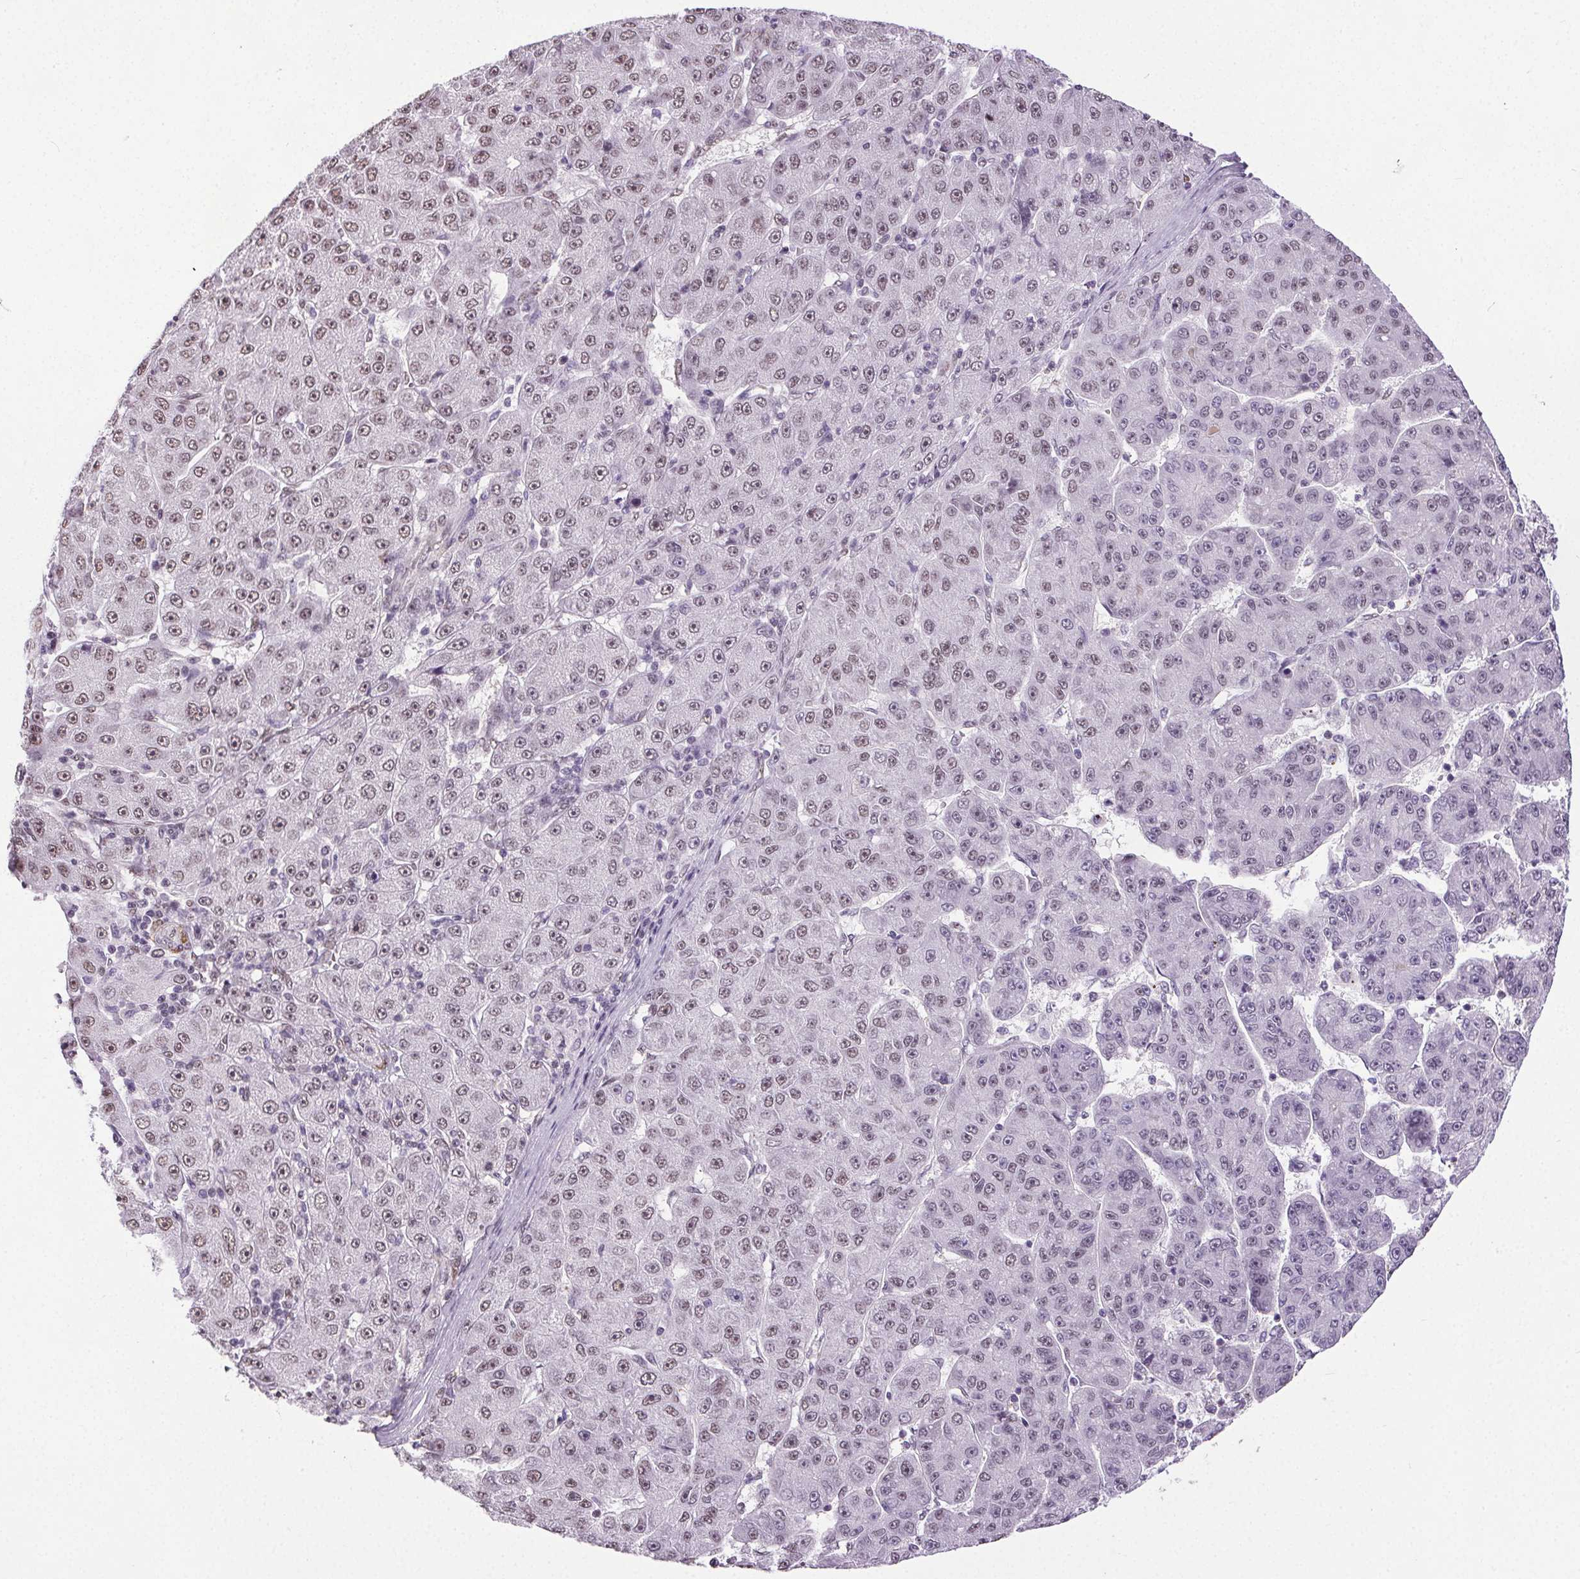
{"staining": {"intensity": "weak", "quantity": "25%-75%", "location": "nuclear"}, "tissue": "liver cancer", "cell_type": "Tumor cells", "image_type": "cancer", "snomed": [{"axis": "morphology", "description": "Carcinoma, Hepatocellular, NOS"}, {"axis": "topography", "description": "Liver"}], "caption": "Immunohistochemistry (IHC) of human liver cancer (hepatocellular carcinoma) shows low levels of weak nuclear expression in about 25%-75% of tumor cells.", "gene": "GP6", "patient": {"sex": "male", "age": 67}}